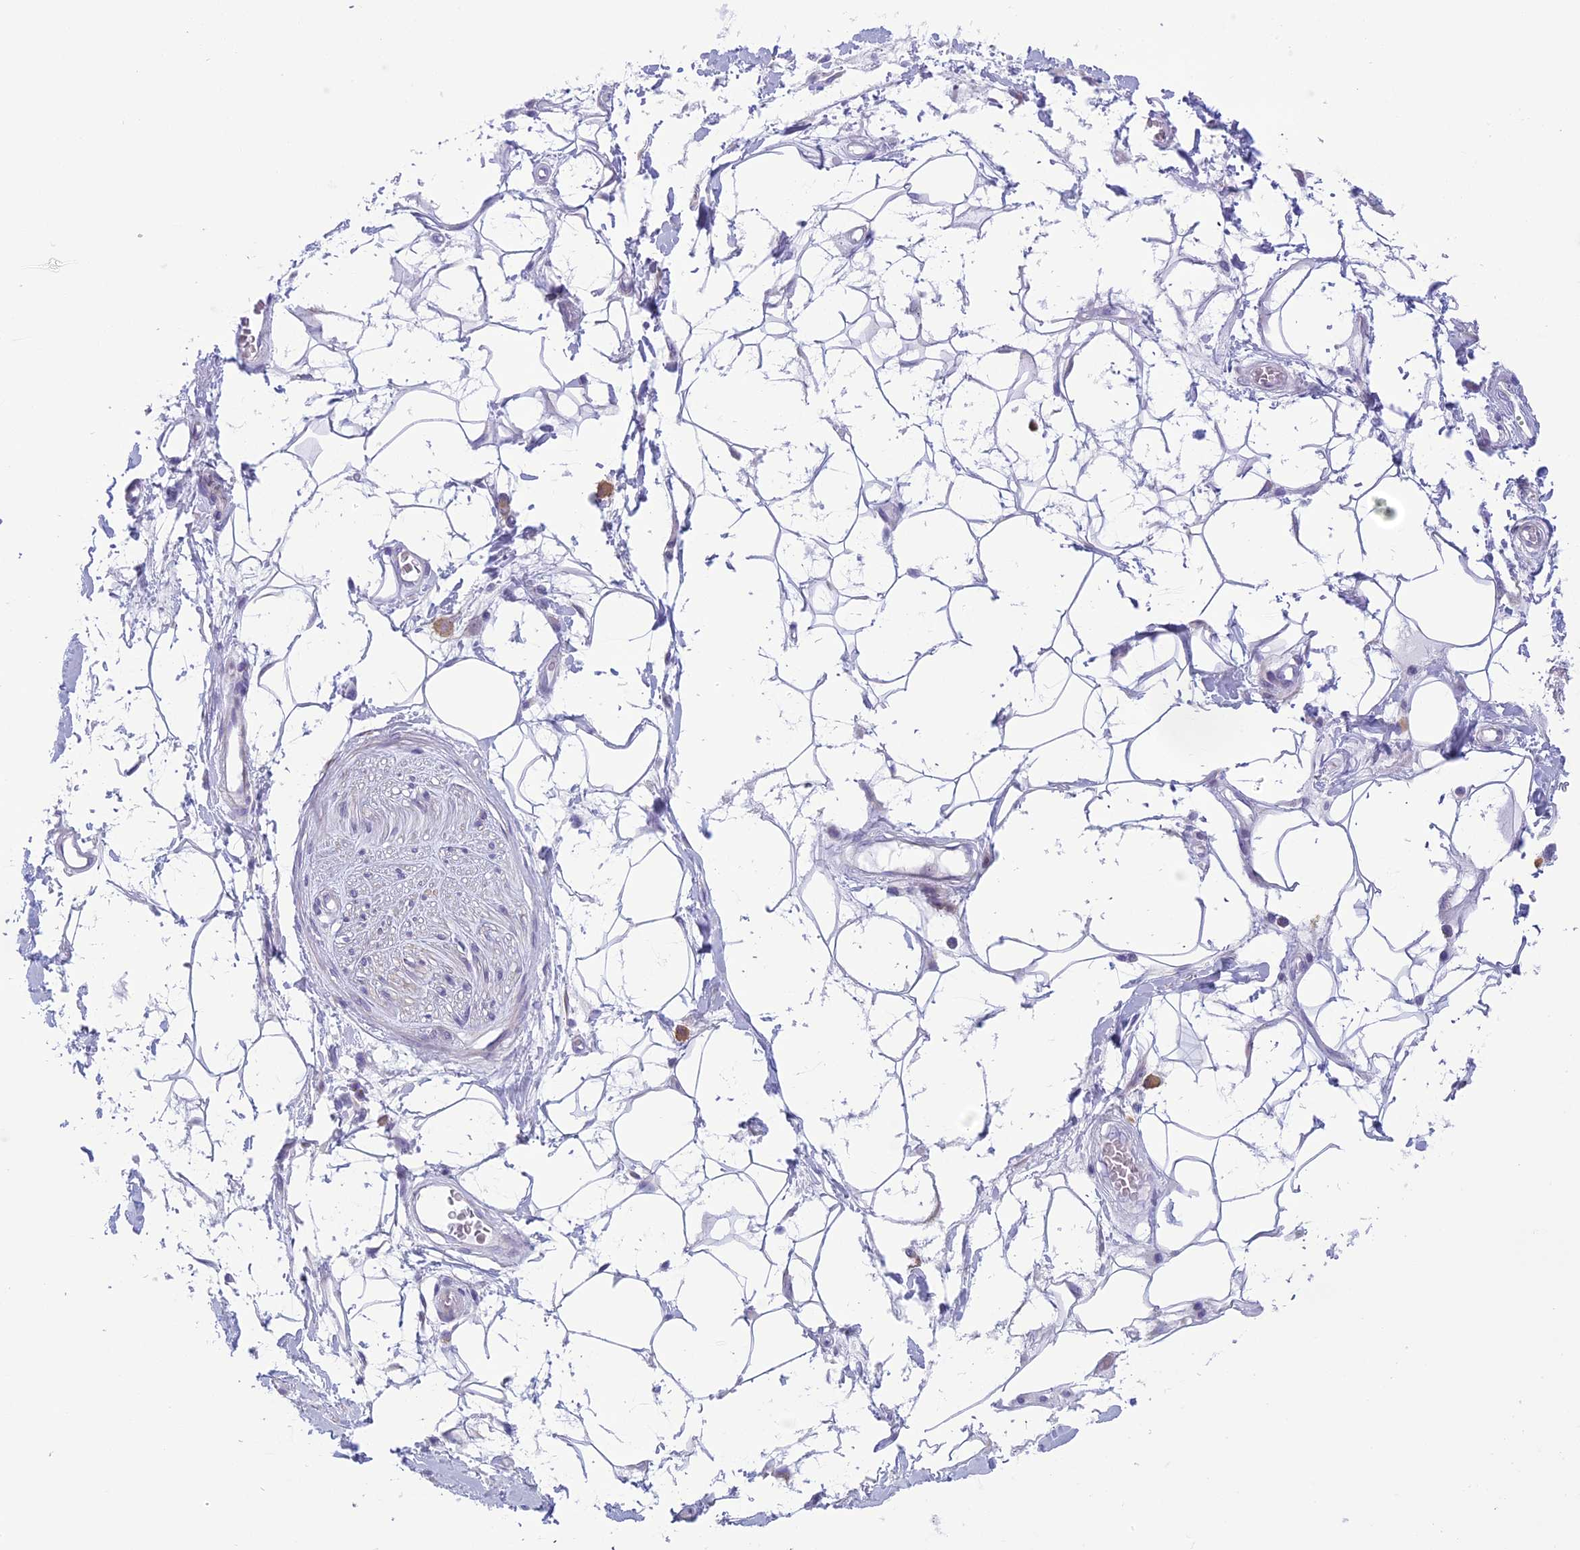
{"staining": {"intensity": "negative", "quantity": "none", "location": "none"}, "tissue": "adipose tissue", "cell_type": "Adipocytes", "image_type": "normal", "snomed": [{"axis": "morphology", "description": "Normal tissue, NOS"}, {"axis": "morphology", "description": "Adenocarcinoma, NOS"}, {"axis": "topography", "description": "Rectum"}, {"axis": "topography", "description": "Vagina"}, {"axis": "topography", "description": "Peripheral nerve tissue"}], "caption": "The image shows no staining of adipocytes in benign adipose tissue.", "gene": "ARHGEF37", "patient": {"sex": "female", "age": 71}}